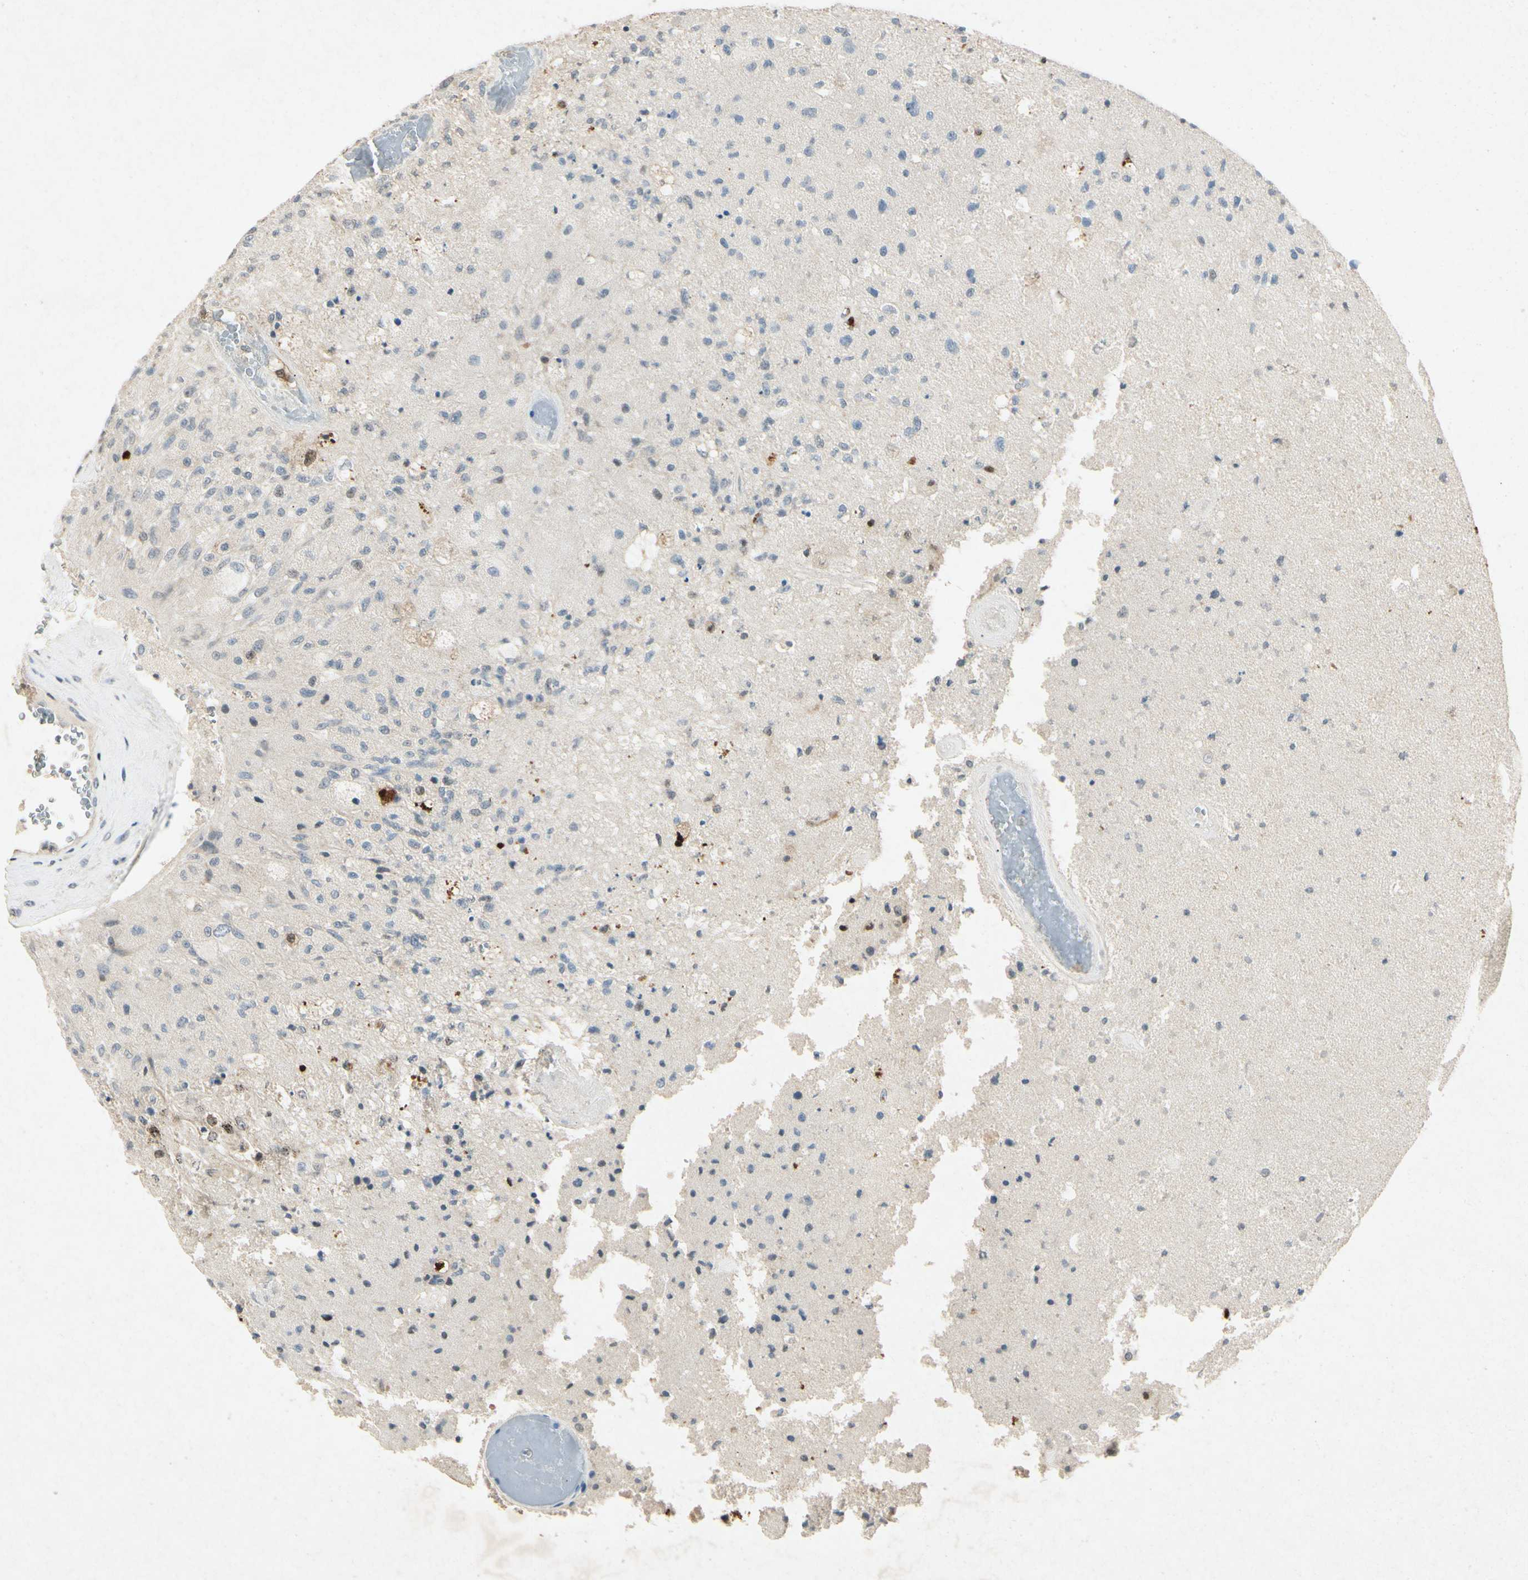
{"staining": {"intensity": "negative", "quantity": "none", "location": "none"}, "tissue": "glioma", "cell_type": "Tumor cells", "image_type": "cancer", "snomed": [{"axis": "morphology", "description": "Normal tissue, NOS"}, {"axis": "morphology", "description": "Glioma, malignant, High grade"}, {"axis": "topography", "description": "Cerebral cortex"}], "caption": "Immunohistochemistry image of human glioma stained for a protein (brown), which demonstrates no expression in tumor cells.", "gene": "HSPA1B", "patient": {"sex": "male", "age": 77}}